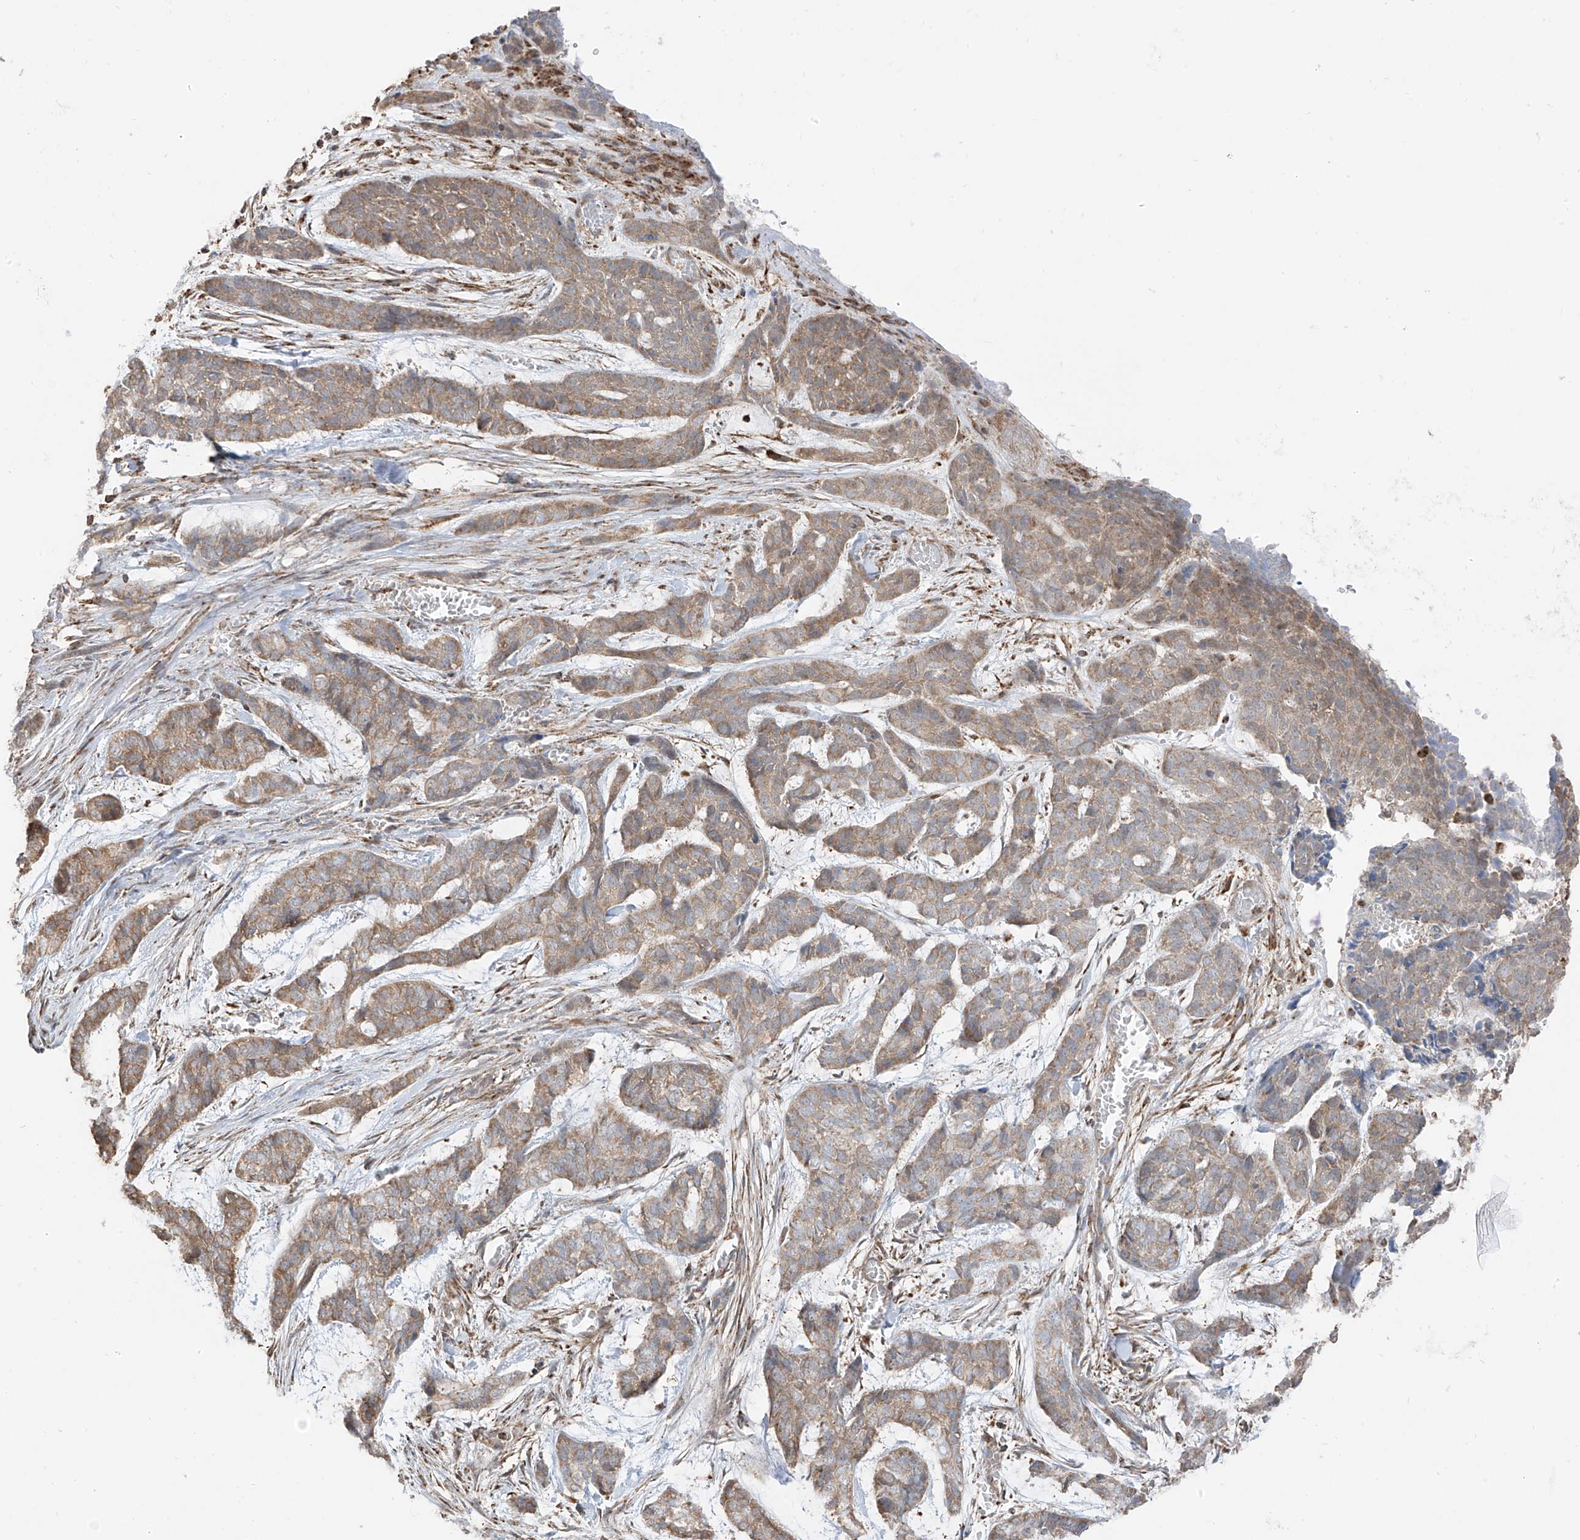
{"staining": {"intensity": "weak", "quantity": ">75%", "location": "cytoplasmic/membranous"}, "tissue": "skin cancer", "cell_type": "Tumor cells", "image_type": "cancer", "snomed": [{"axis": "morphology", "description": "Basal cell carcinoma"}, {"axis": "topography", "description": "Skin"}], "caption": "Skin cancer stained for a protein (brown) exhibits weak cytoplasmic/membranous positive expression in approximately >75% of tumor cells.", "gene": "ETHE1", "patient": {"sex": "female", "age": 64}}